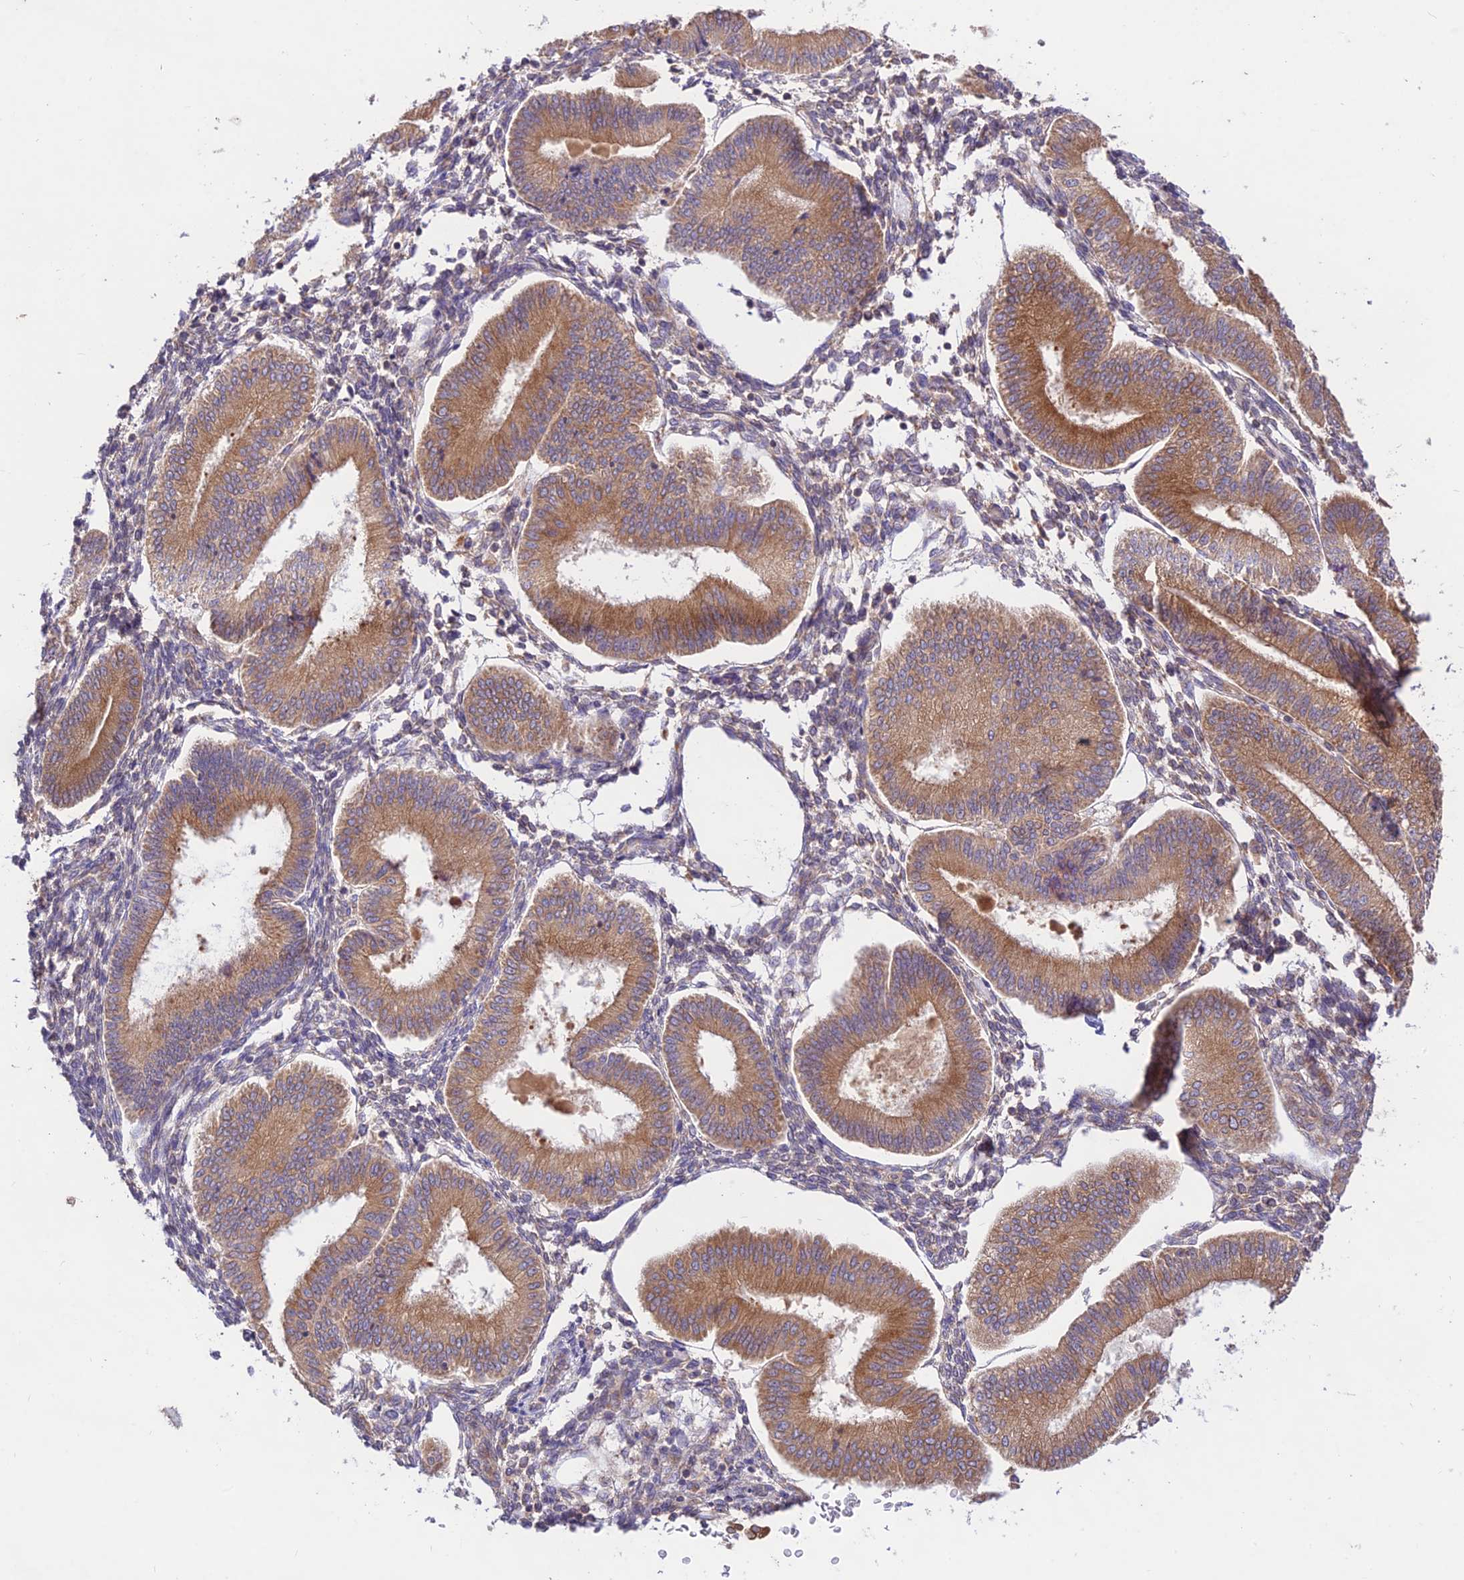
{"staining": {"intensity": "moderate", "quantity": "25%-75%", "location": "cytoplasmic/membranous"}, "tissue": "endometrium", "cell_type": "Cells in endometrial stroma", "image_type": "normal", "snomed": [{"axis": "morphology", "description": "Normal tissue, NOS"}, {"axis": "topography", "description": "Endometrium"}], "caption": "This image reveals immunohistochemistry staining of unremarkable endometrium, with medium moderate cytoplasmic/membranous expression in about 25%-75% of cells in endometrial stroma.", "gene": "TMEM259", "patient": {"sex": "female", "age": 39}}